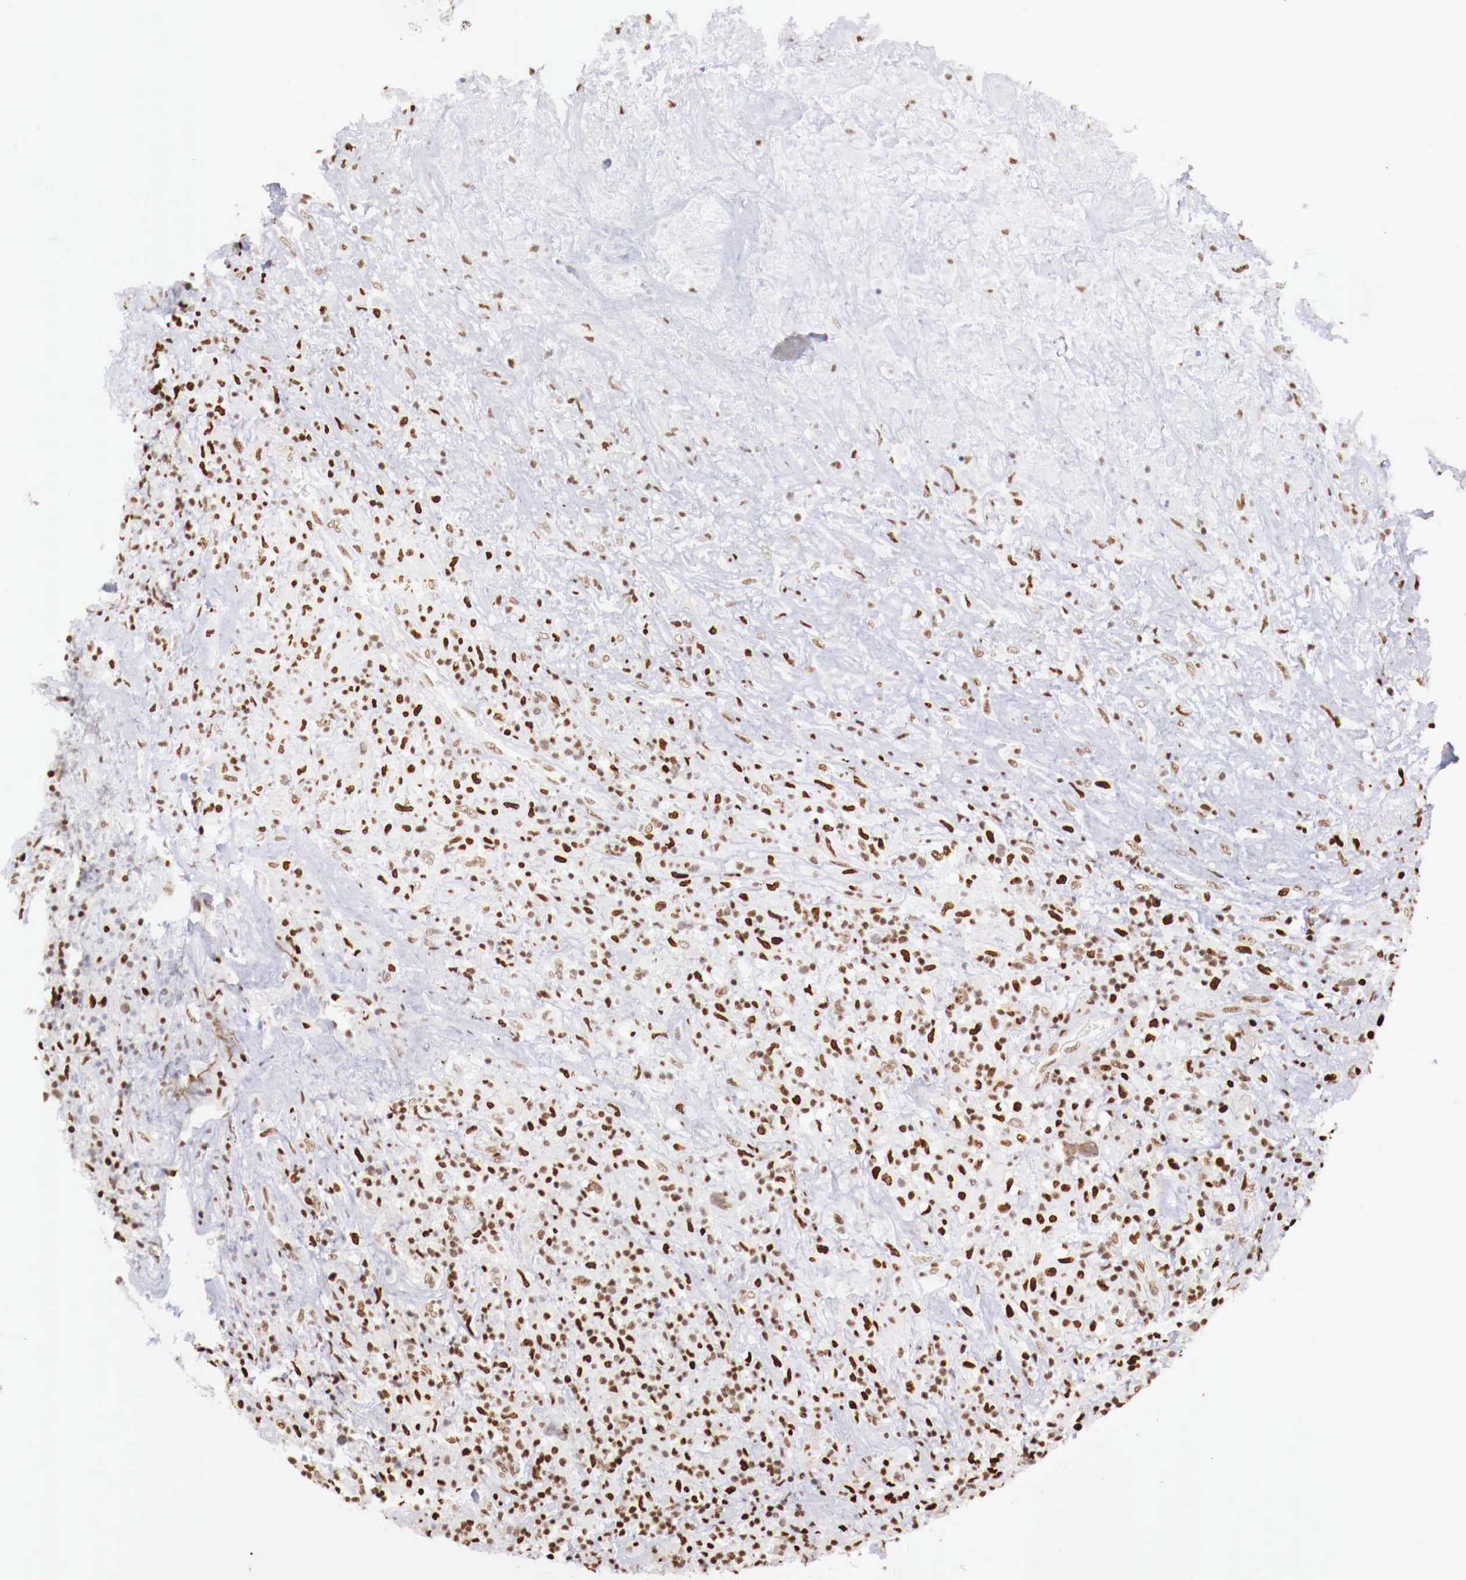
{"staining": {"intensity": "moderate", "quantity": ">75%", "location": "nuclear"}, "tissue": "lymphoma", "cell_type": "Tumor cells", "image_type": "cancer", "snomed": [{"axis": "morphology", "description": "Hodgkin's disease, NOS"}, {"axis": "topography", "description": "Lymph node"}], "caption": "Hodgkin's disease tissue reveals moderate nuclear expression in about >75% of tumor cells, visualized by immunohistochemistry.", "gene": "MAX", "patient": {"sex": "male", "age": 46}}